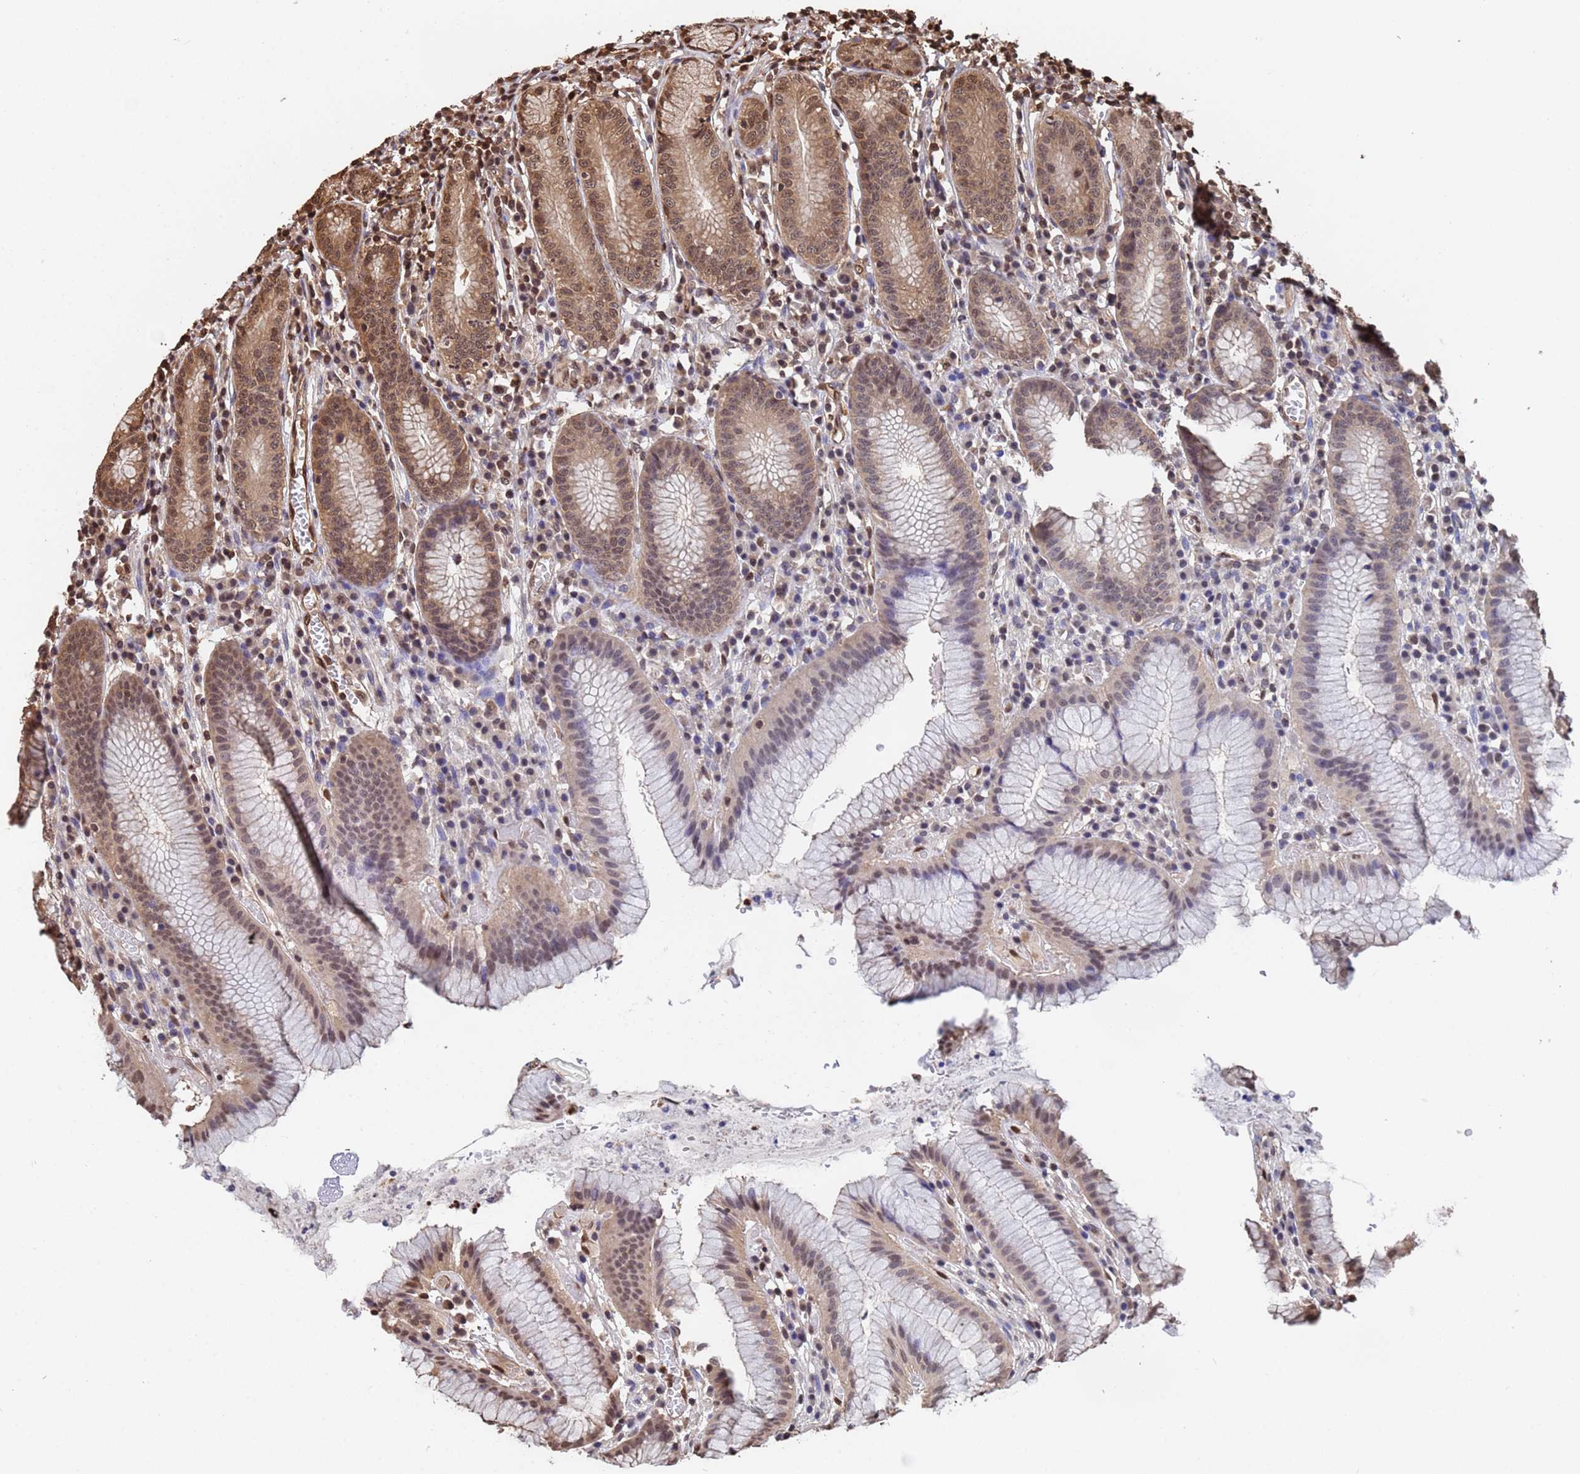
{"staining": {"intensity": "moderate", "quantity": "25%-75%", "location": "cytoplasmic/membranous,nuclear"}, "tissue": "stomach", "cell_type": "Glandular cells", "image_type": "normal", "snomed": [{"axis": "morphology", "description": "Normal tissue, NOS"}, {"axis": "topography", "description": "Stomach"}], "caption": "This micrograph reveals immunohistochemistry staining of benign human stomach, with medium moderate cytoplasmic/membranous,nuclear staining in approximately 25%-75% of glandular cells.", "gene": "SUMO2", "patient": {"sex": "male", "age": 55}}